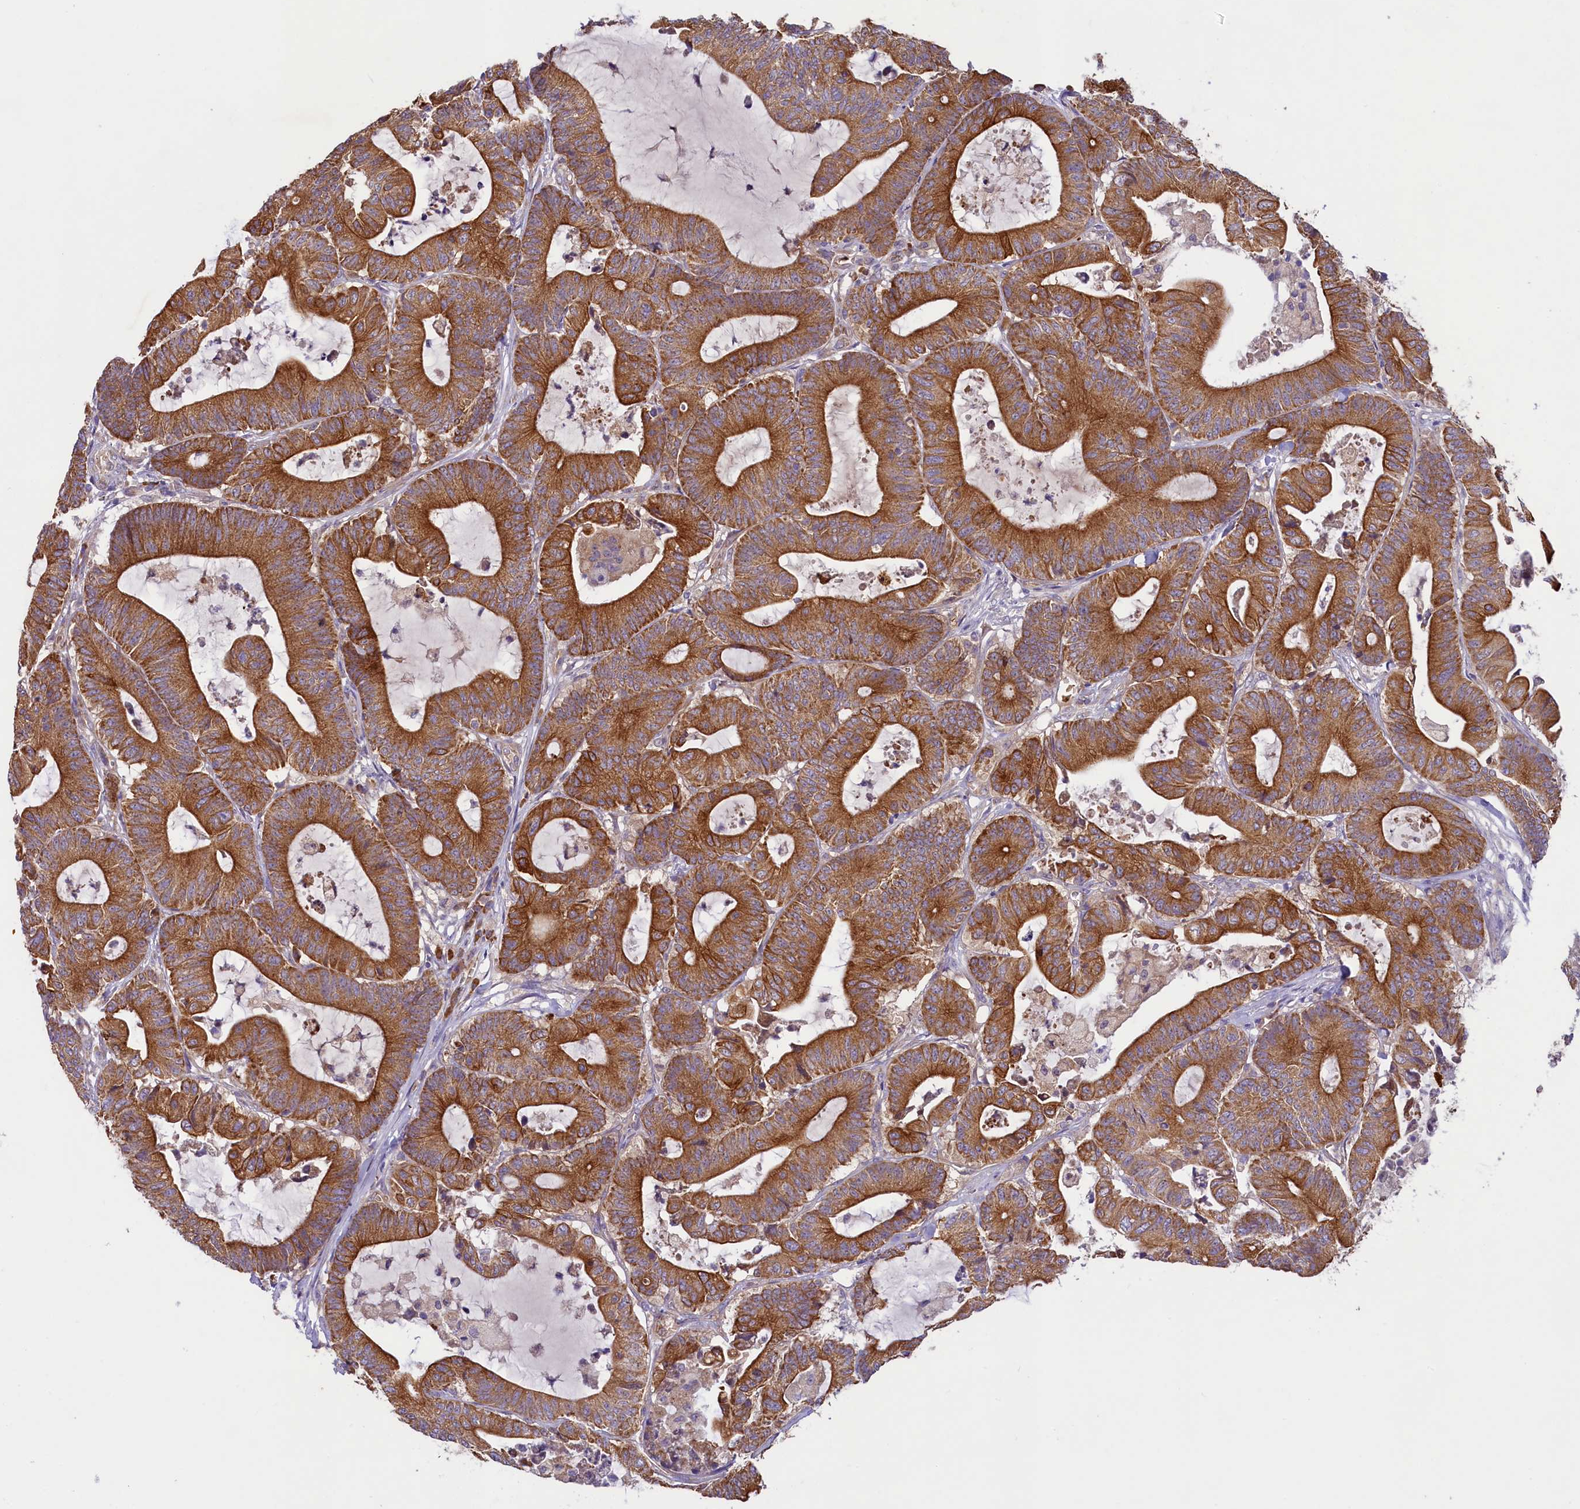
{"staining": {"intensity": "strong", "quantity": ">75%", "location": "cytoplasmic/membranous"}, "tissue": "colorectal cancer", "cell_type": "Tumor cells", "image_type": "cancer", "snomed": [{"axis": "morphology", "description": "Adenocarcinoma, NOS"}, {"axis": "topography", "description": "Colon"}], "caption": "Immunohistochemistry (IHC) photomicrograph of colorectal cancer (adenocarcinoma) stained for a protein (brown), which displays high levels of strong cytoplasmic/membranous staining in about >75% of tumor cells.", "gene": "LARP4", "patient": {"sex": "female", "age": 84}}